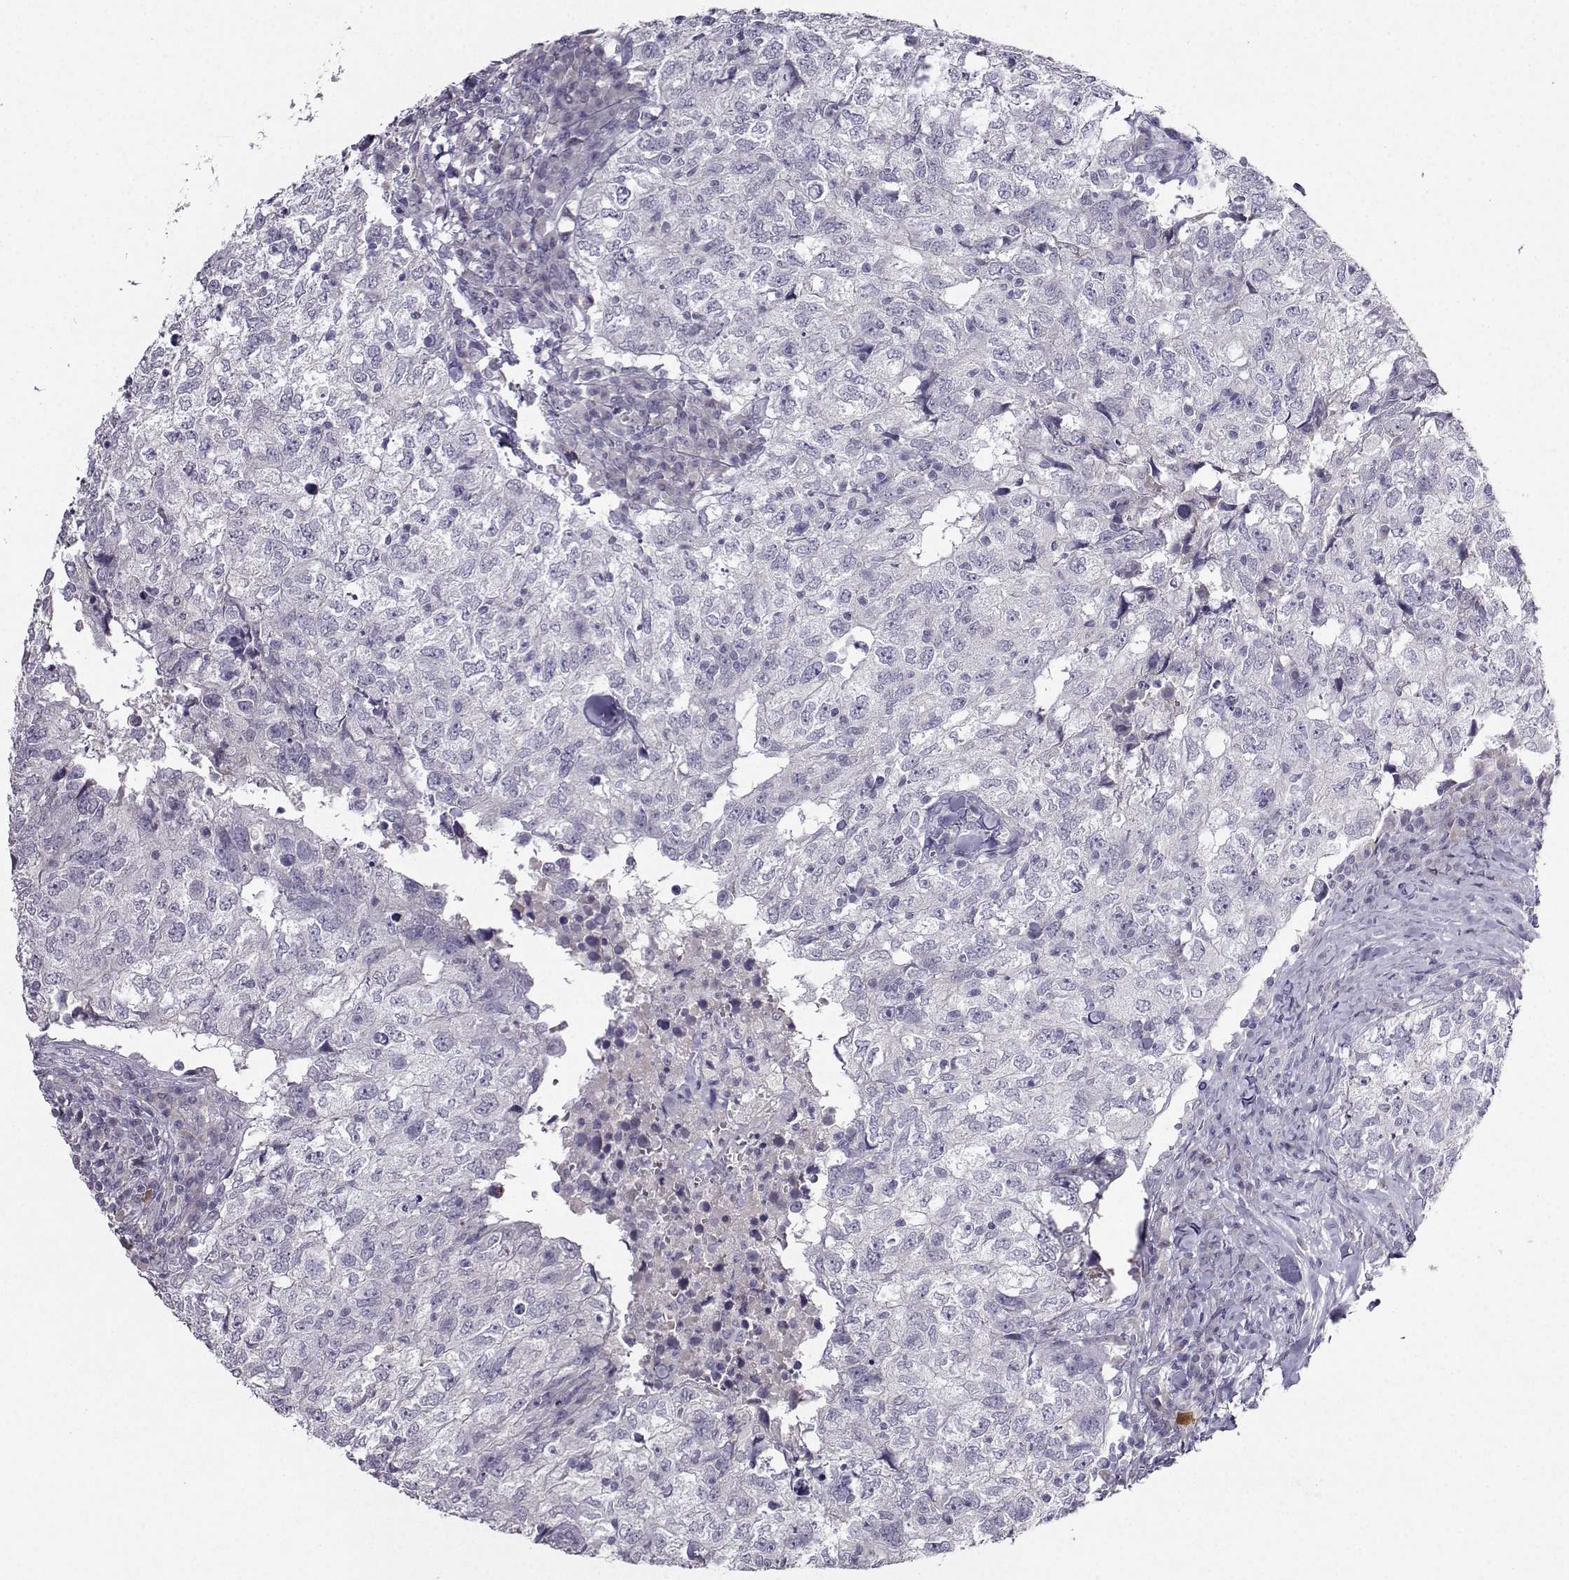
{"staining": {"intensity": "negative", "quantity": "none", "location": "none"}, "tissue": "breast cancer", "cell_type": "Tumor cells", "image_type": "cancer", "snomed": [{"axis": "morphology", "description": "Duct carcinoma"}, {"axis": "topography", "description": "Breast"}], "caption": "DAB (3,3'-diaminobenzidine) immunohistochemical staining of breast cancer (intraductal carcinoma) reveals no significant staining in tumor cells.", "gene": "CRYBB1", "patient": {"sex": "female", "age": 30}}